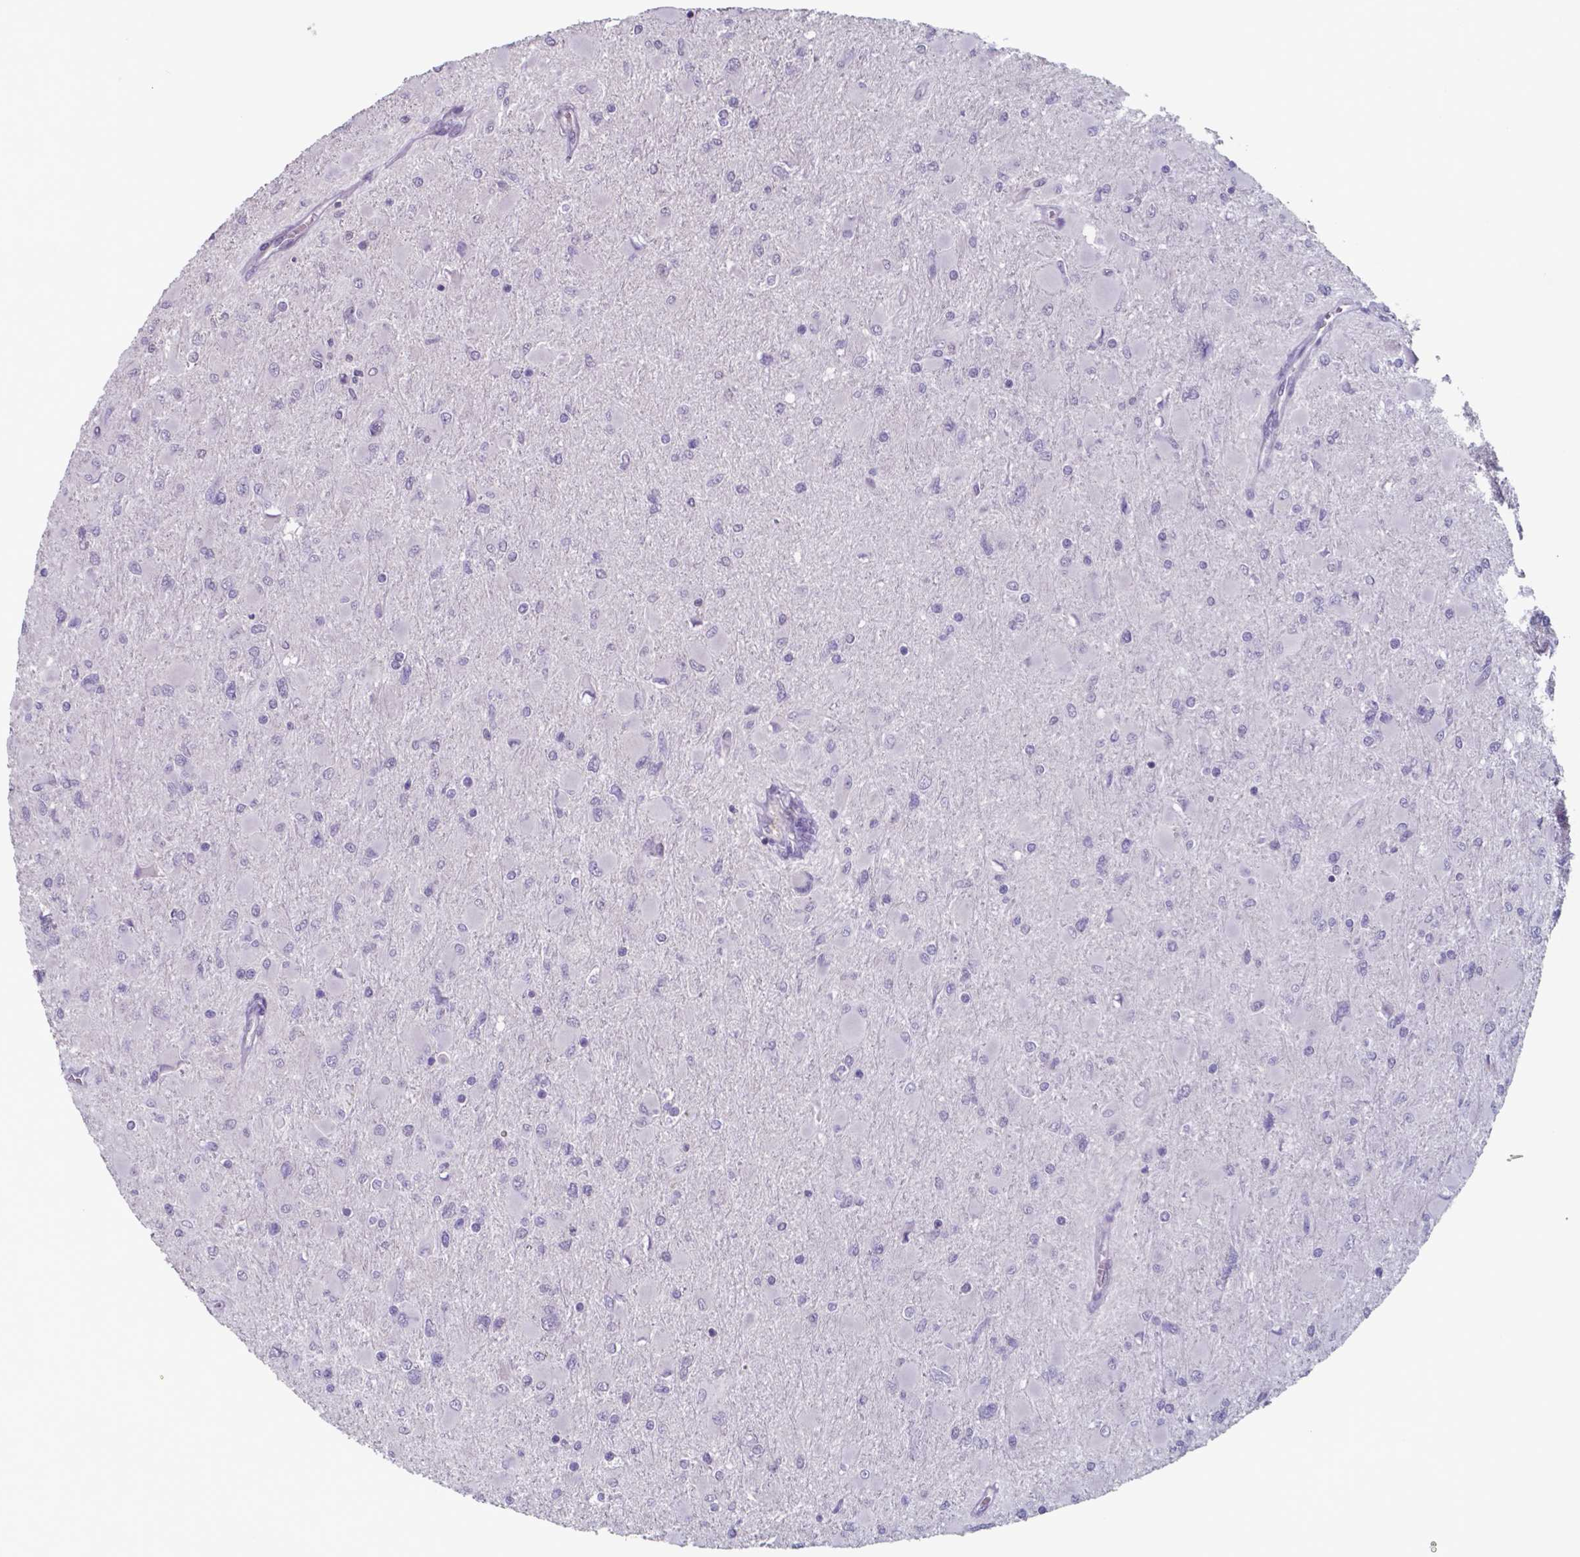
{"staining": {"intensity": "negative", "quantity": "none", "location": "none"}, "tissue": "glioma", "cell_type": "Tumor cells", "image_type": "cancer", "snomed": [{"axis": "morphology", "description": "Glioma, malignant, High grade"}, {"axis": "topography", "description": "Cerebral cortex"}], "caption": "Immunohistochemistry histopathology image of malignant high-grade glioma stained for a protein (brown), which demonstrates no expression in tumor cells.", "gene": "TDP2", "patient": {"sex": "female", "age": 36}}